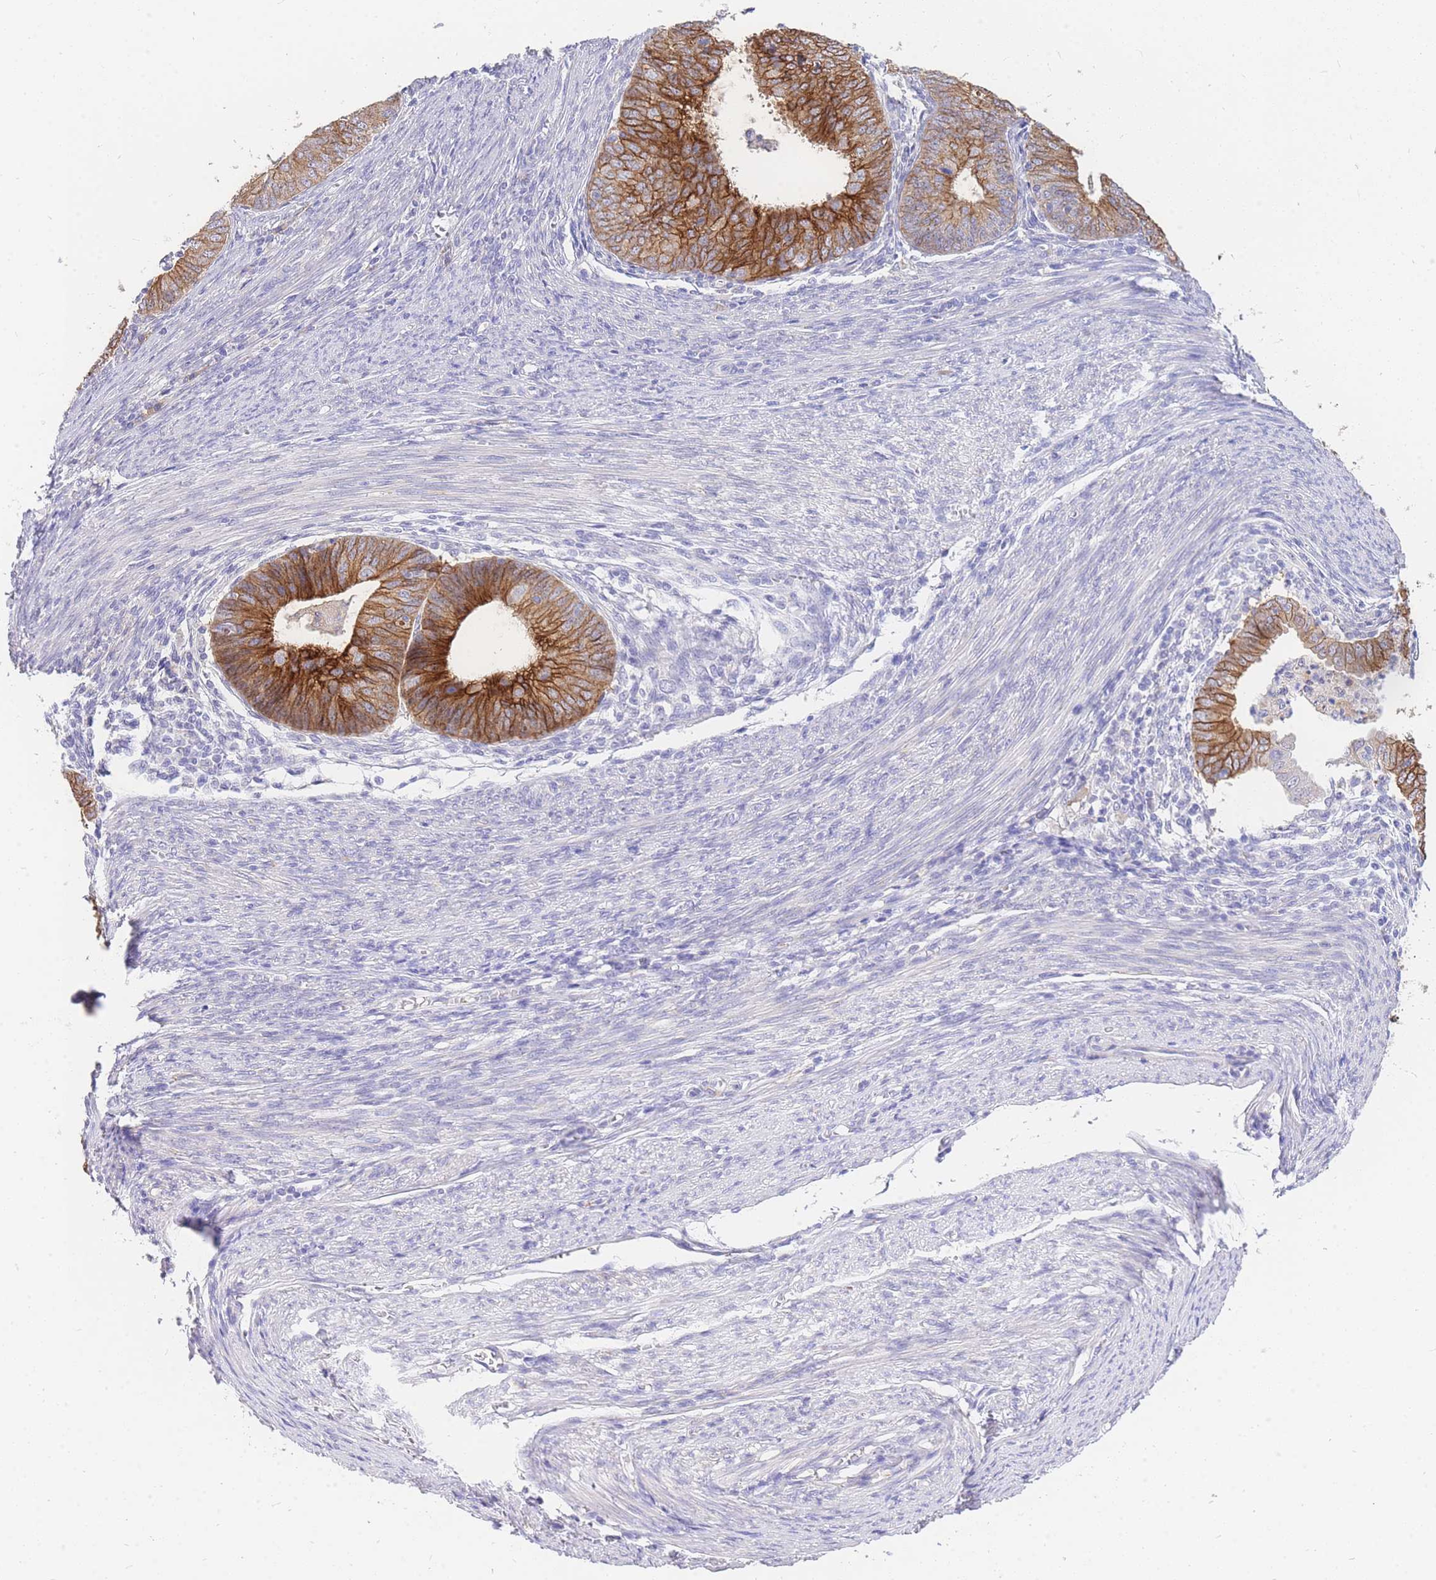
{"staining": {"intensity": "strong", "quantity": ">75%", "location": "cytoplasmic/membranous"}, "tissue": "endometrial cancer", "cell_type": "Tumor cells", "image_type": "cancer", "snomed": [{"axis": "morphology", "description": "Adenocarcinoma, NOS"}, {"axis": "topography", "description": "Endometrium"}], "caption": "Strong cytoplasmic/membranous positivity for a protein is seen in approximately >75% of tumor cells of adenocarcinoma (endometrial) using immunohistochemistry (IHC).", "gene": "C2orf88", "patient": {"sex": "female", "age": 57}}